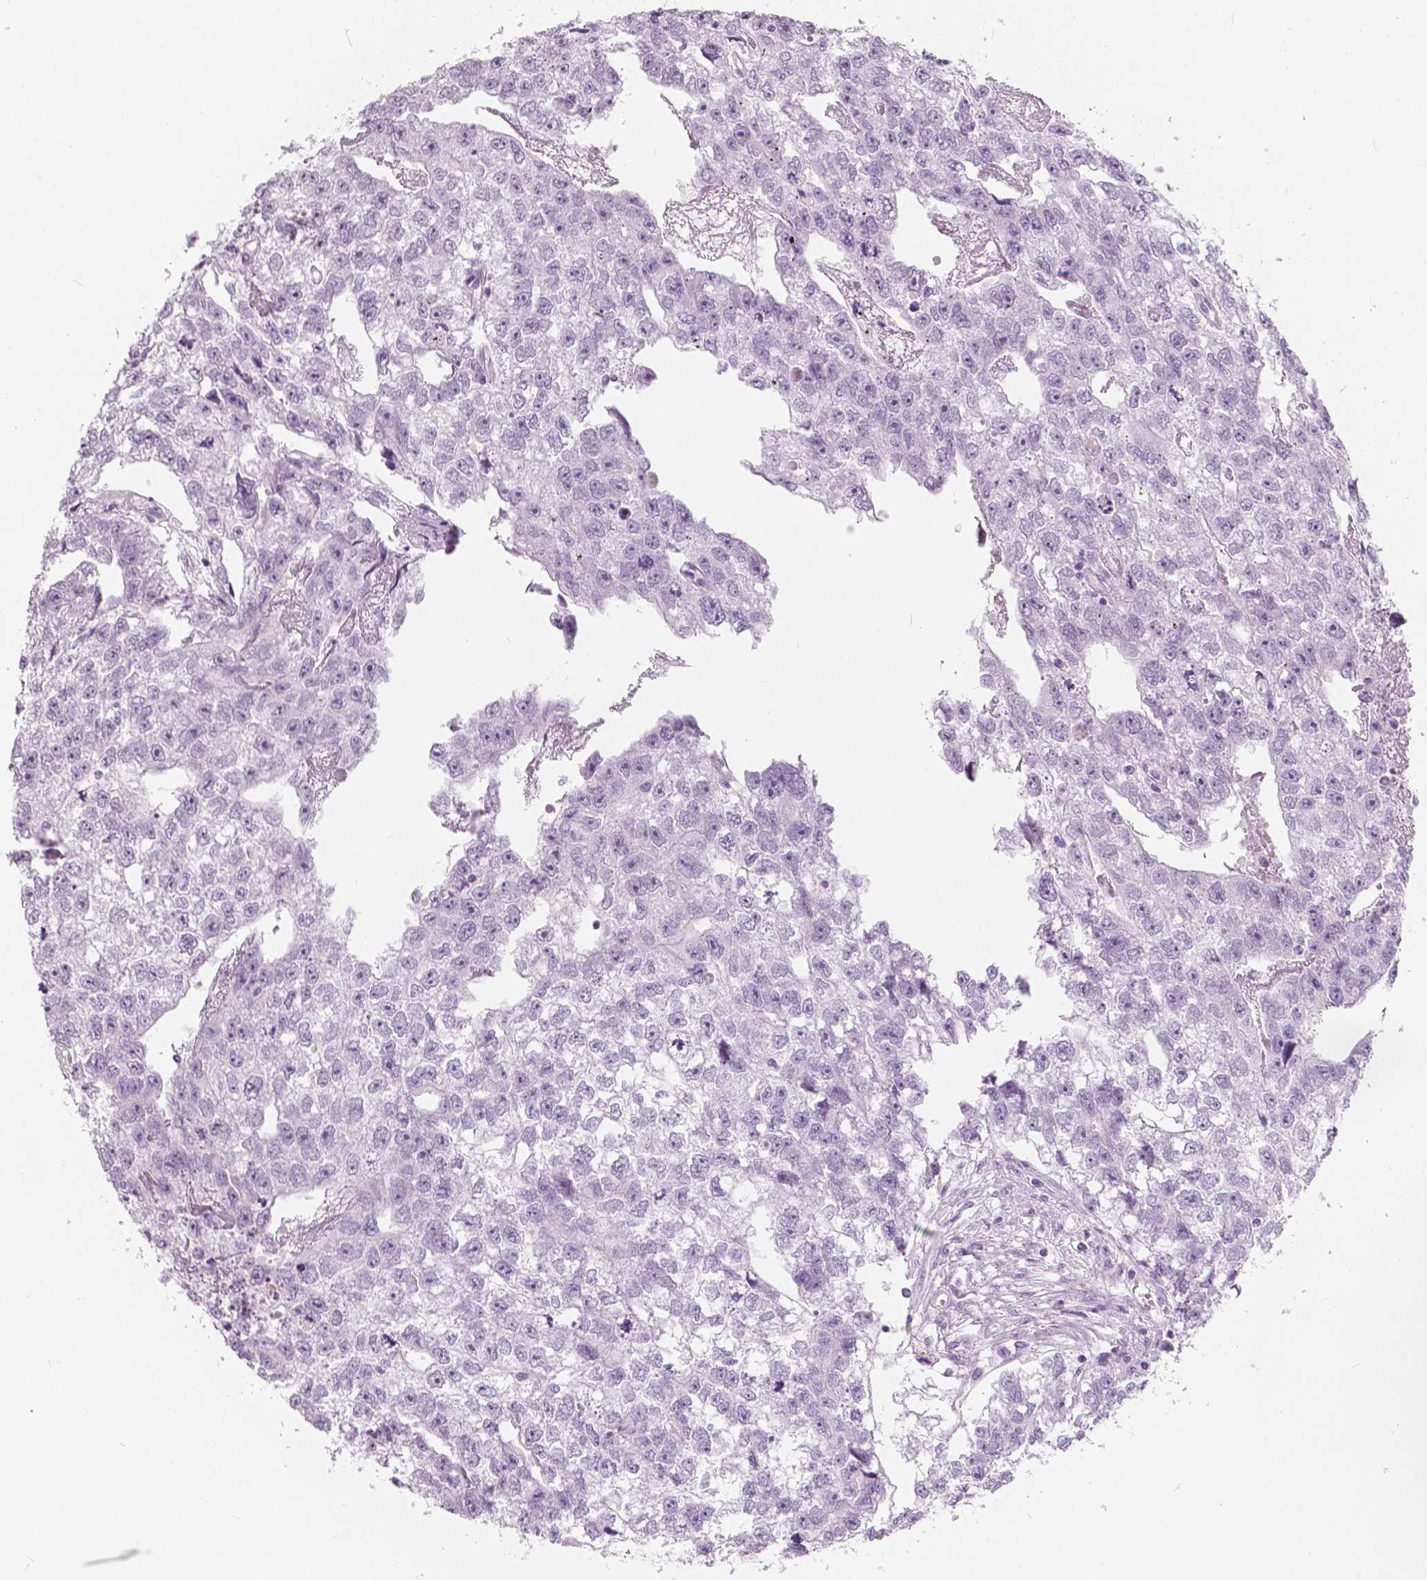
{"staining": {"intensity": "negative", "quantity": "none", "location": "none"}, "tissue": "testis cancer", "cell_type": "Tumor cells", "image_type": "cancer", "snomed": [{"axis": "morphology", "description": "Carcinoma, Embryonal, NOS"}, {"axis": "morphology", "description": "Teratoma, malignant, NOS"}, {"axis": "topography", "description": "Testis"}], "caption": "Testis cancer stained for a protein using IHC displays no positivity tumor cells.", "gene": "A4GNT", "patient": {"sex": "male", "age": 44}}